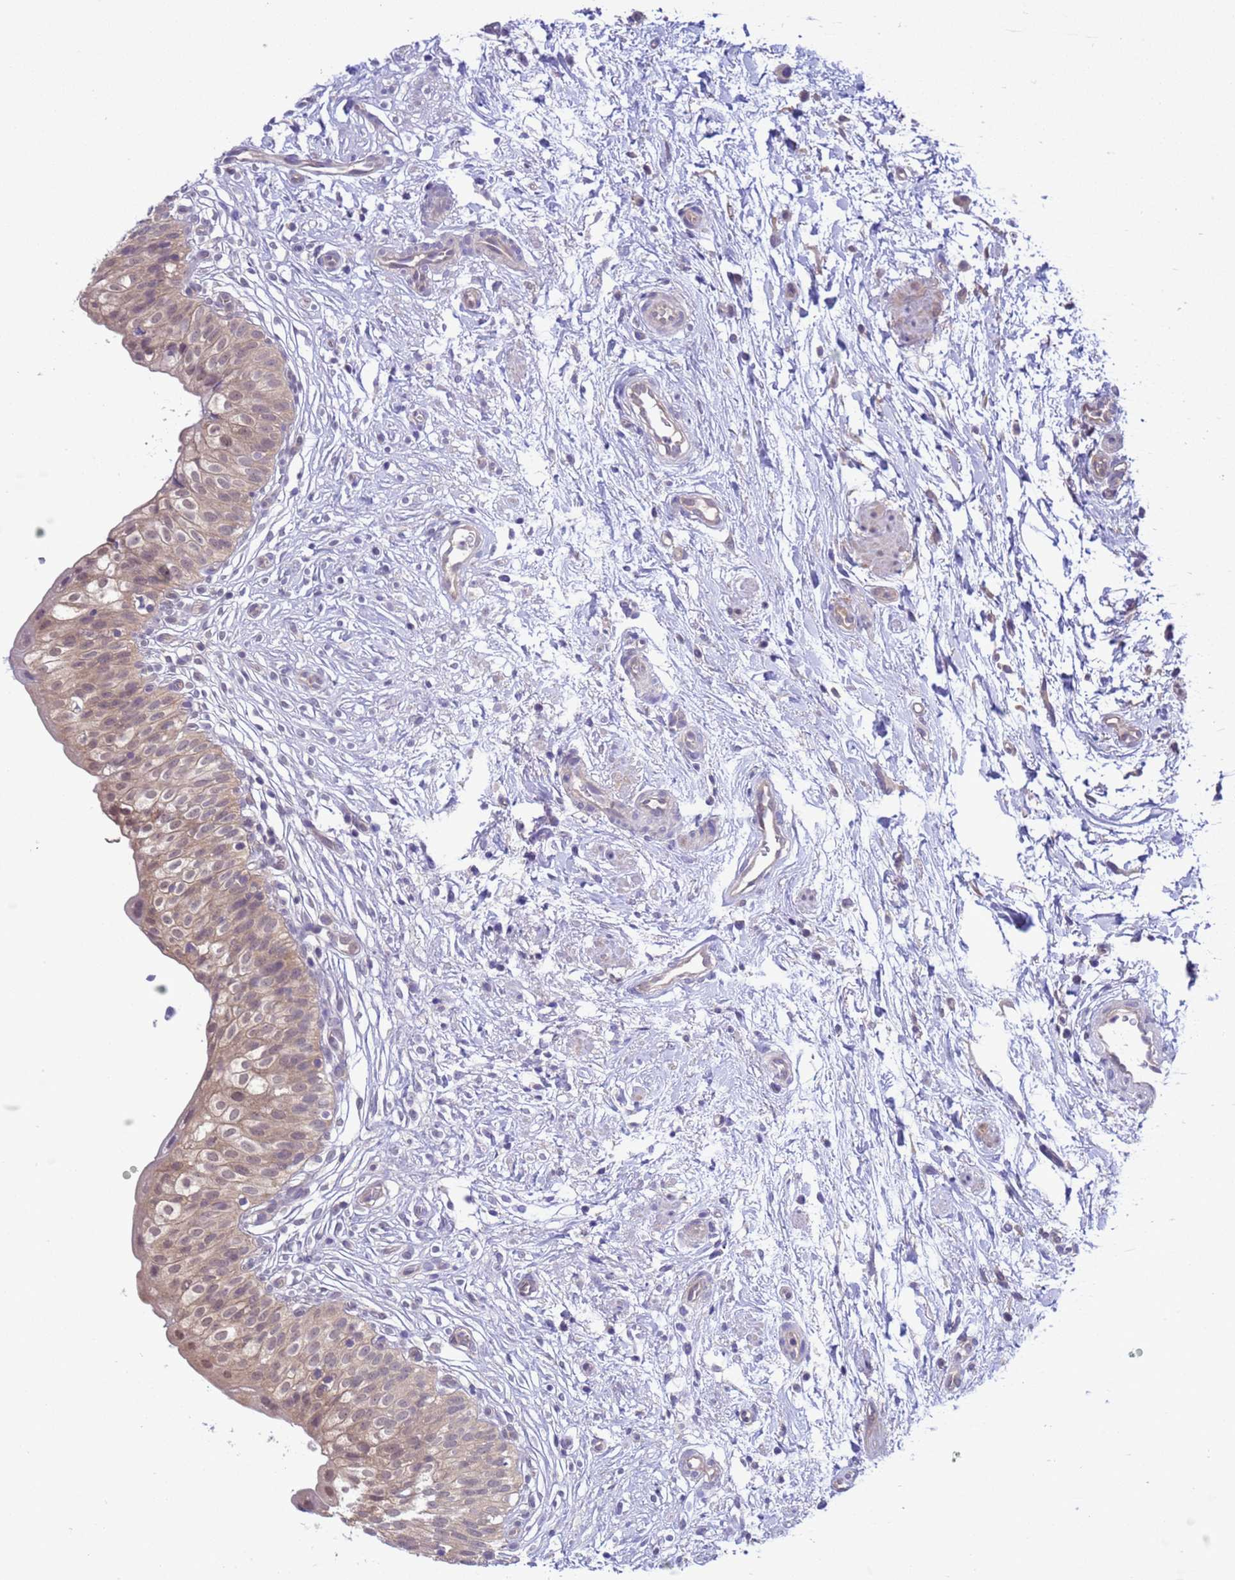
{"staining": {"intensity": "moderate", "quantity": "25%-75%", "location": "cytoplasmic/membranous,nuclear"}, "tissue": "urinary bladder", "cell_type": "Urothelial cells", "image_type": "normal", "snomed": [{"axis": "morphology", "description": "Normal tissue, NOS"}, {"axis": "topography", "description": "Urinary bladder"}], "caption": "Immunohistochemical staining of normal human urinary bladder demonstrates medium levels of moderate cytoplasmic/membranous,nuclear positivity in about 25%-75% of urothelial cells.", "gene": "ZNF461", "patient": {"sex": "male", "age": 55}}